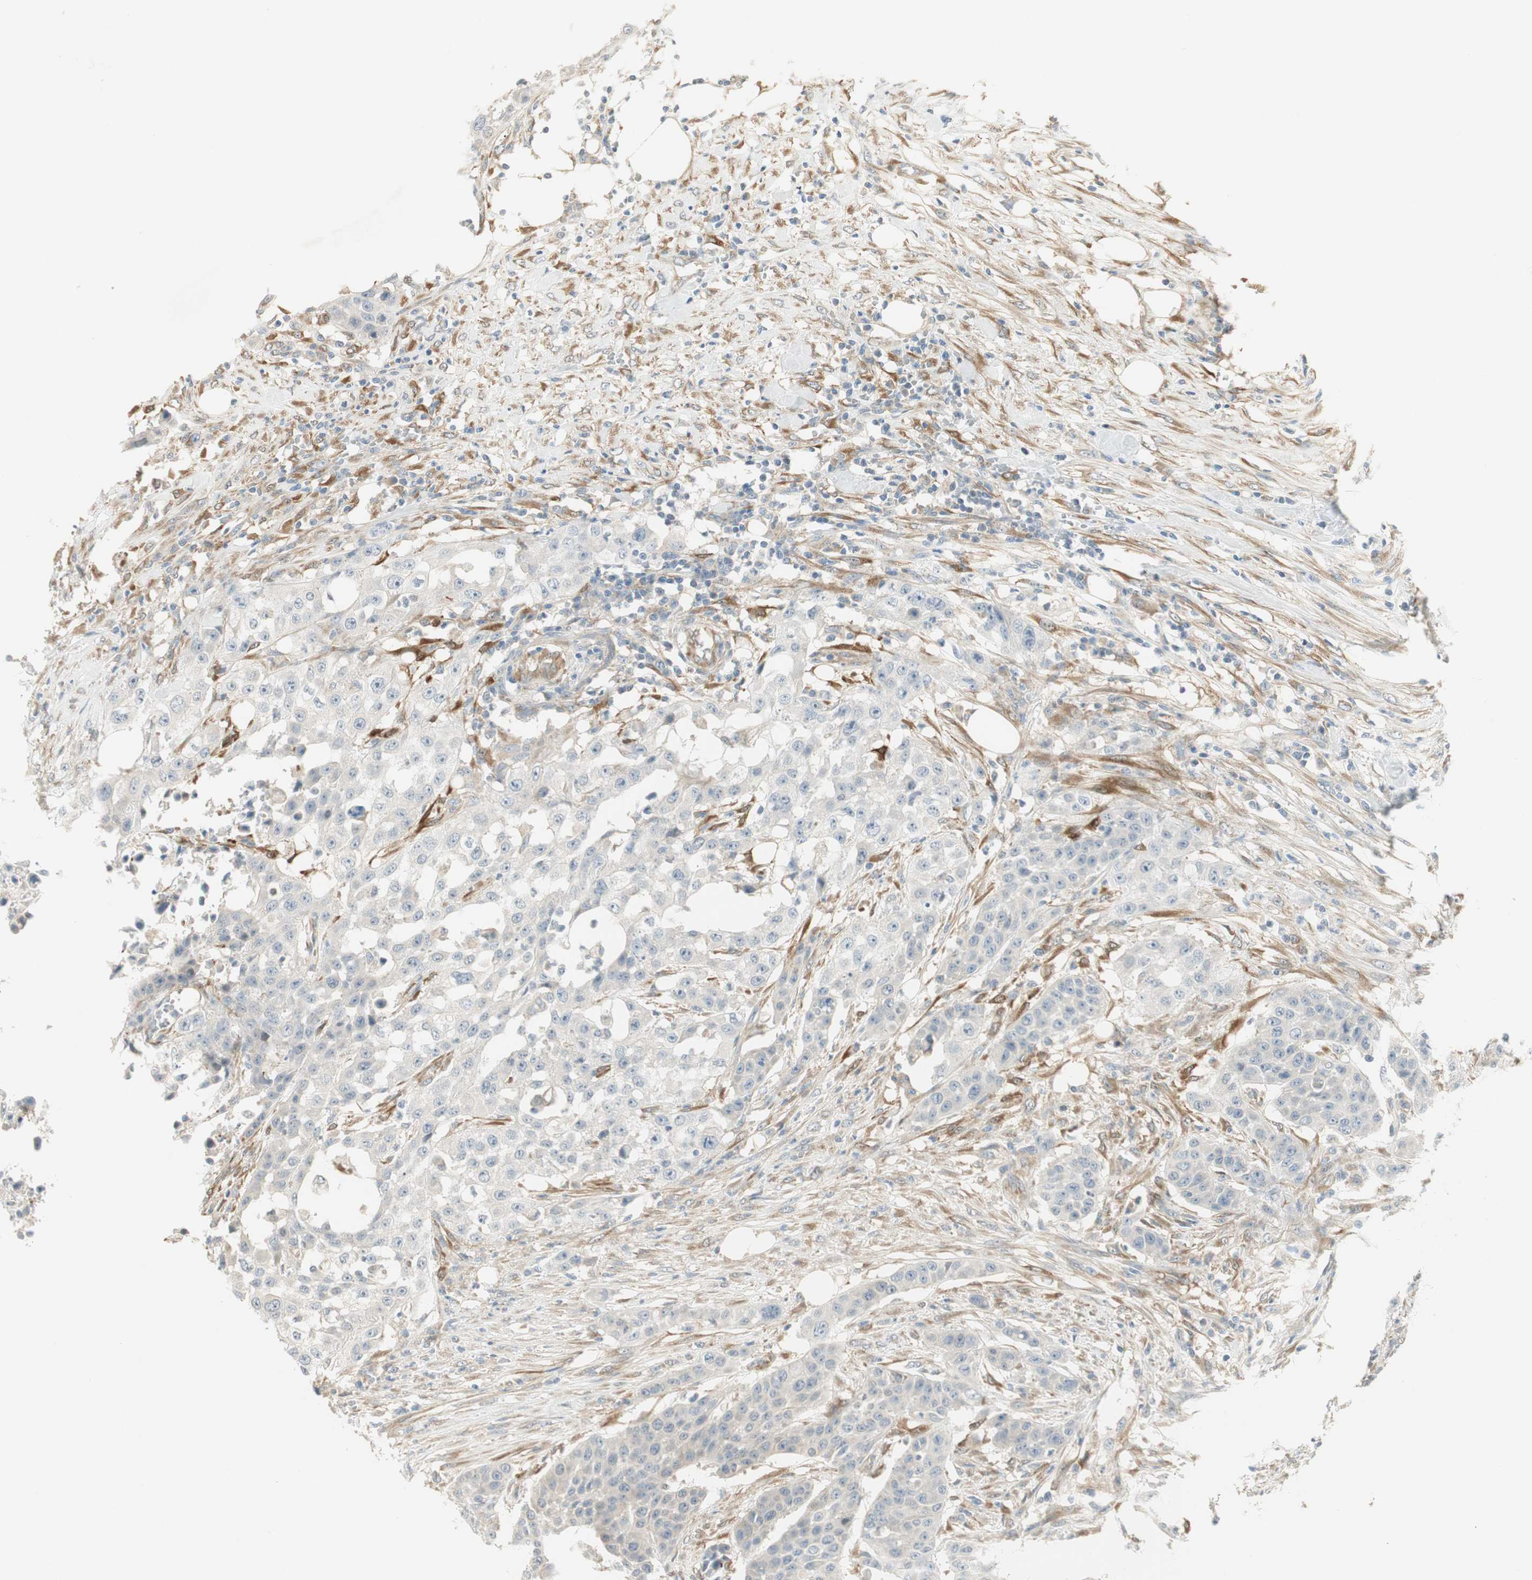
{"staining": {"intensity": "negative", "quantity": "none", "location": "none"}, "tissue": "urothelial cancer", "cell_type": "Tumor cells", "image_type": "cancer", "snomed": [{"axis": "morphology", "description": "Urothelial carcinoma, High grade"}, {"axis": "topography", "description": "Urinary bladder"}], "caption": "Tumor cells show no significant protein positivity in urothelial carcinoma (high-grade).", "gene": "STON1-GTF2A1L", "patient": {"sex": "male", "age": 74}}